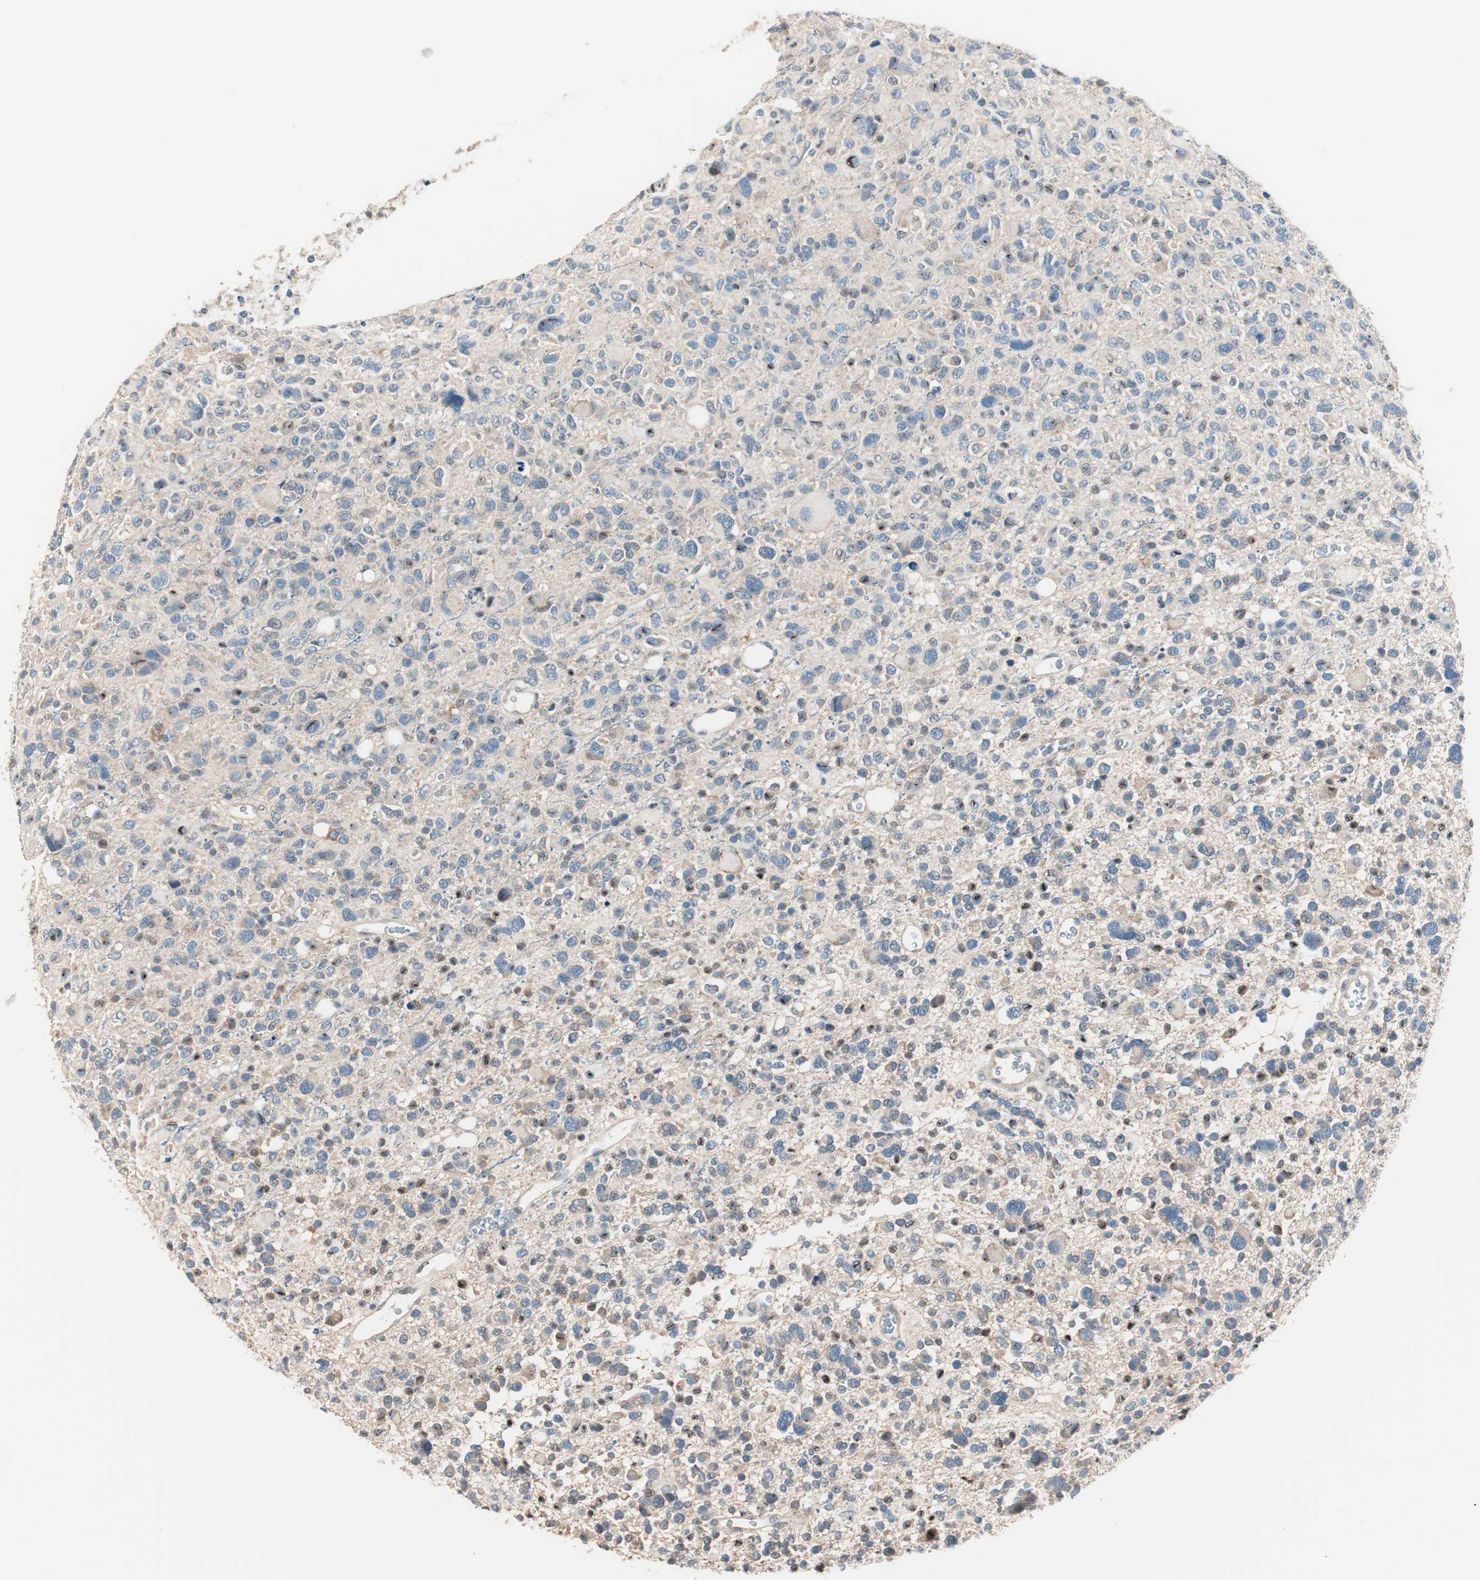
{"staining": {"intensity": "weak", "quantity": "<25%", "location": "nuclear"}, "tissue": "glioma", "cell_type": "Tumor cells", "image_type": "cancer", "snomed": [{"axis": "morphology", "description": "Glioma, malignant, High grade"}, {"axis": "topography", "description": "Brain"}], "caption": "There is no significant expression in tumor cells of malignant high-grade glioma.", "gene": "RAD54B", "patient": {"sex": "male", "age": 48}}